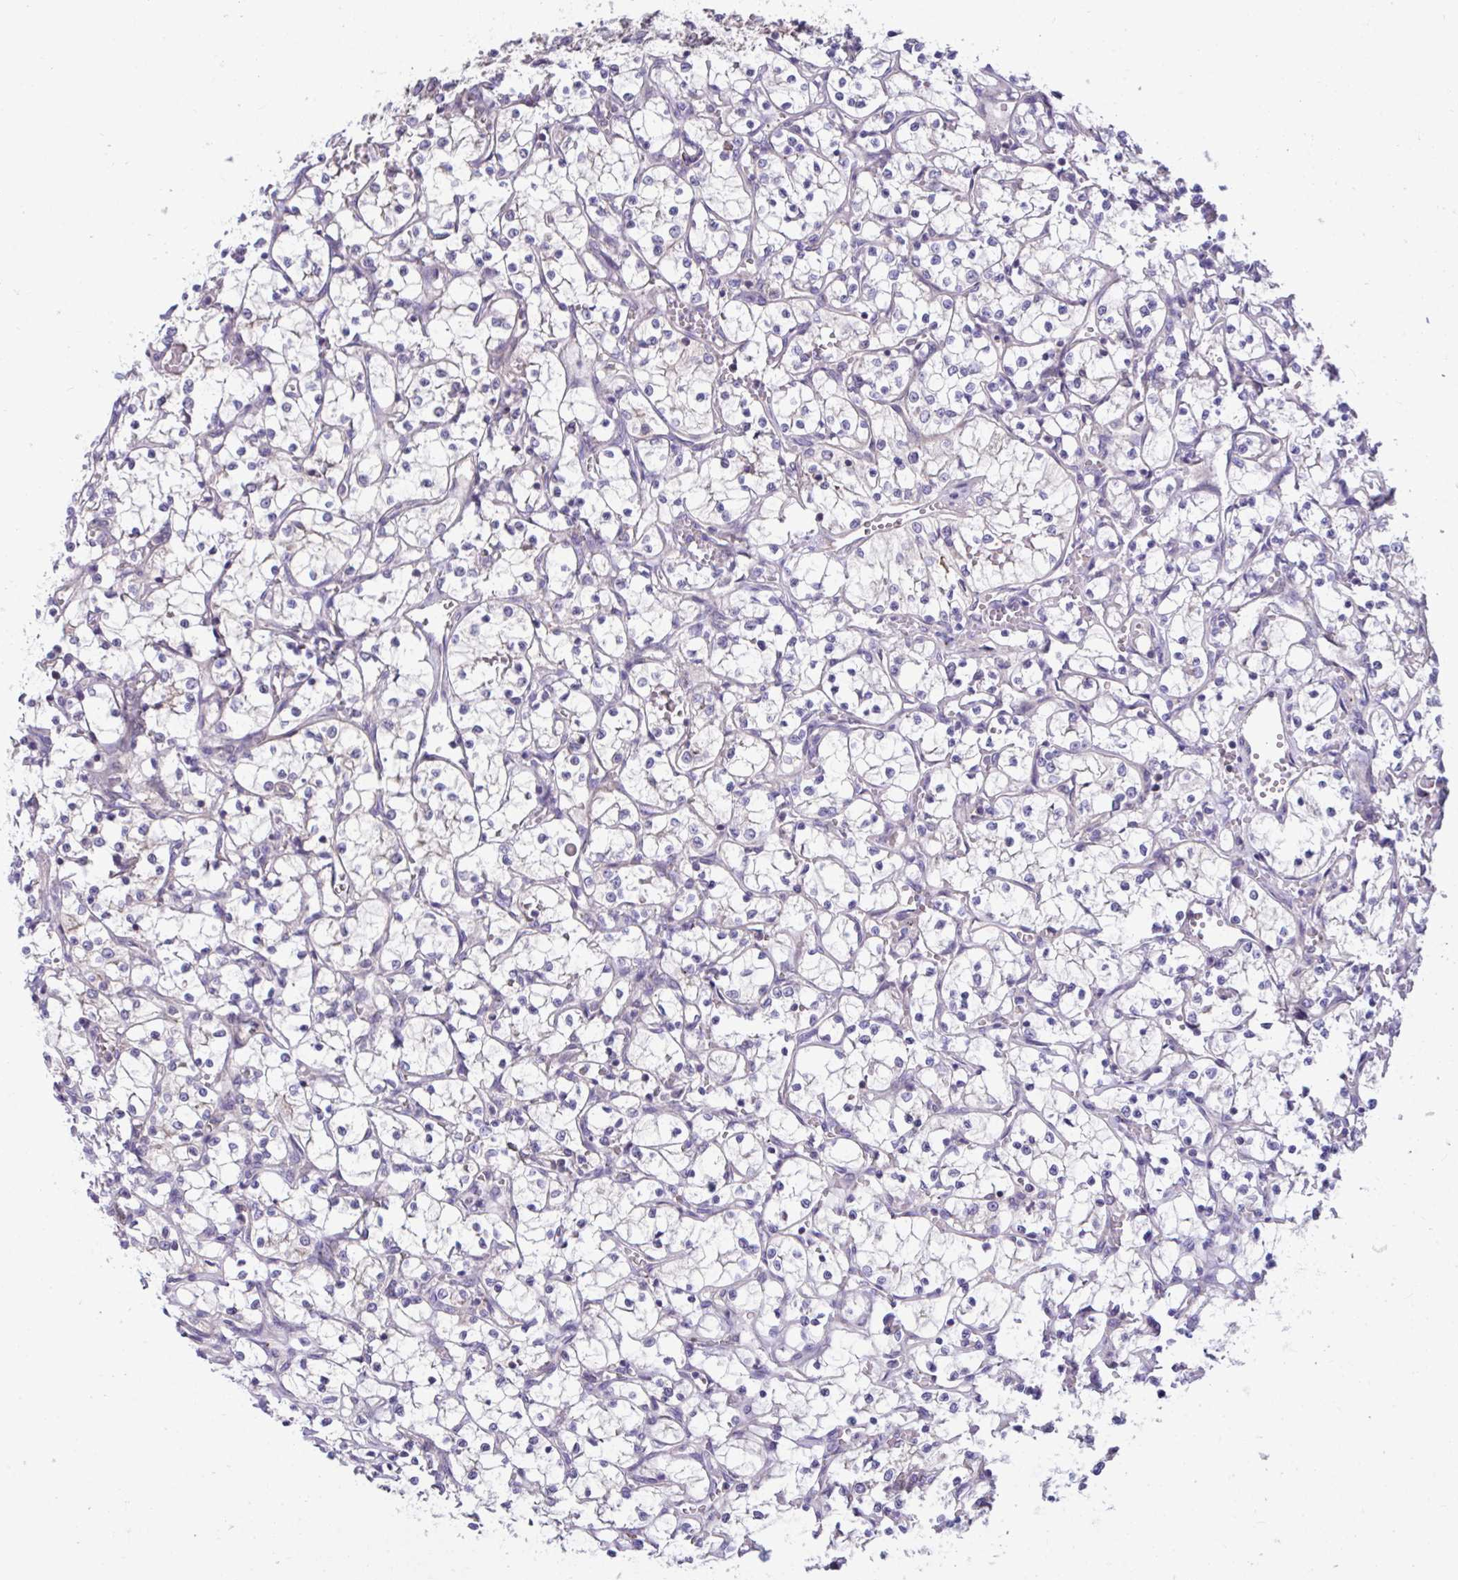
{"staining": {"intensity": "negative", "quantity": "none", "location": "none"}, "tissue": "renal cancer", "cell_type": "Tumor cells", "image_type": "cancer", "snomed": [{"axis": "morphology", "description": "Adenocarcinoma, NOS"}, {"axis": "topography", "description": "Kidney"}], "caption": "Tumor cells are negative for protein expression in human renal cancer (adenocarcinoma).", "gene": "IST1", "patient": {"sex": "female", "age": 69}}